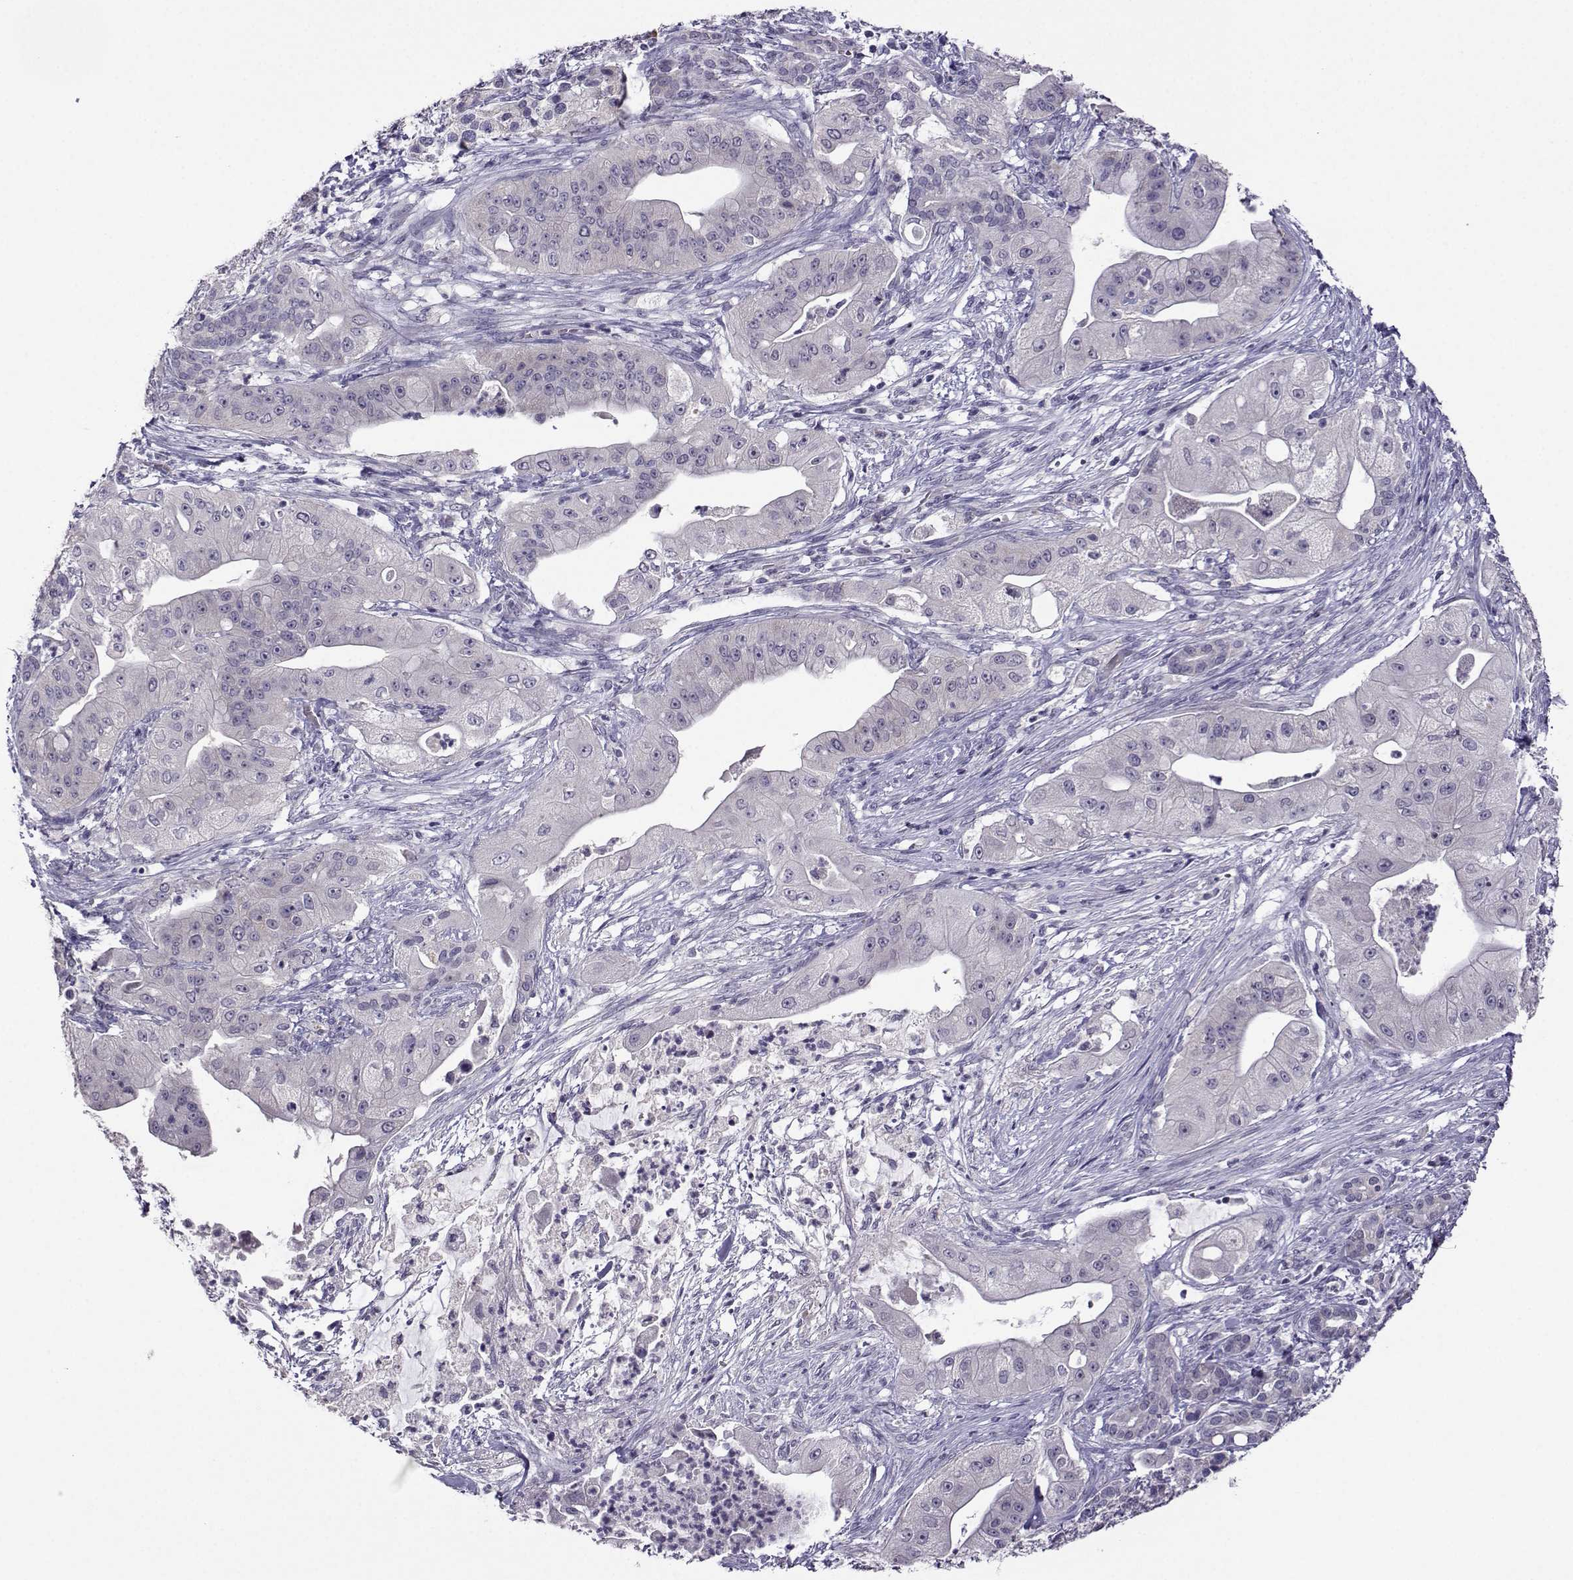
{"staining": {"intensity": "negative", "quantity": "none", "location": "none"}, "tissue": "pancreatic cancer", "cell_type": "Tumor cells", "image_type": "cancer", "snomed": [{"axis": "morphology", "description": "Normal tissue, NOS"}, {"axis": "morphology", "description": "Inflammation, NOS"}, {"axis": "morphology", "description": "Adenocarcinoma, NOS"}, {"axis": "topography", "description": "Pancreas"}], "caption": "Tumor cells show no significant expression in adenocarcinoma (pancreatic). (DAB (3,3'-diaminobenzidine) immunohistochemistry, high magnification).", "gene": "DDX20", "patient": {"sex": "male", "age": 57}}